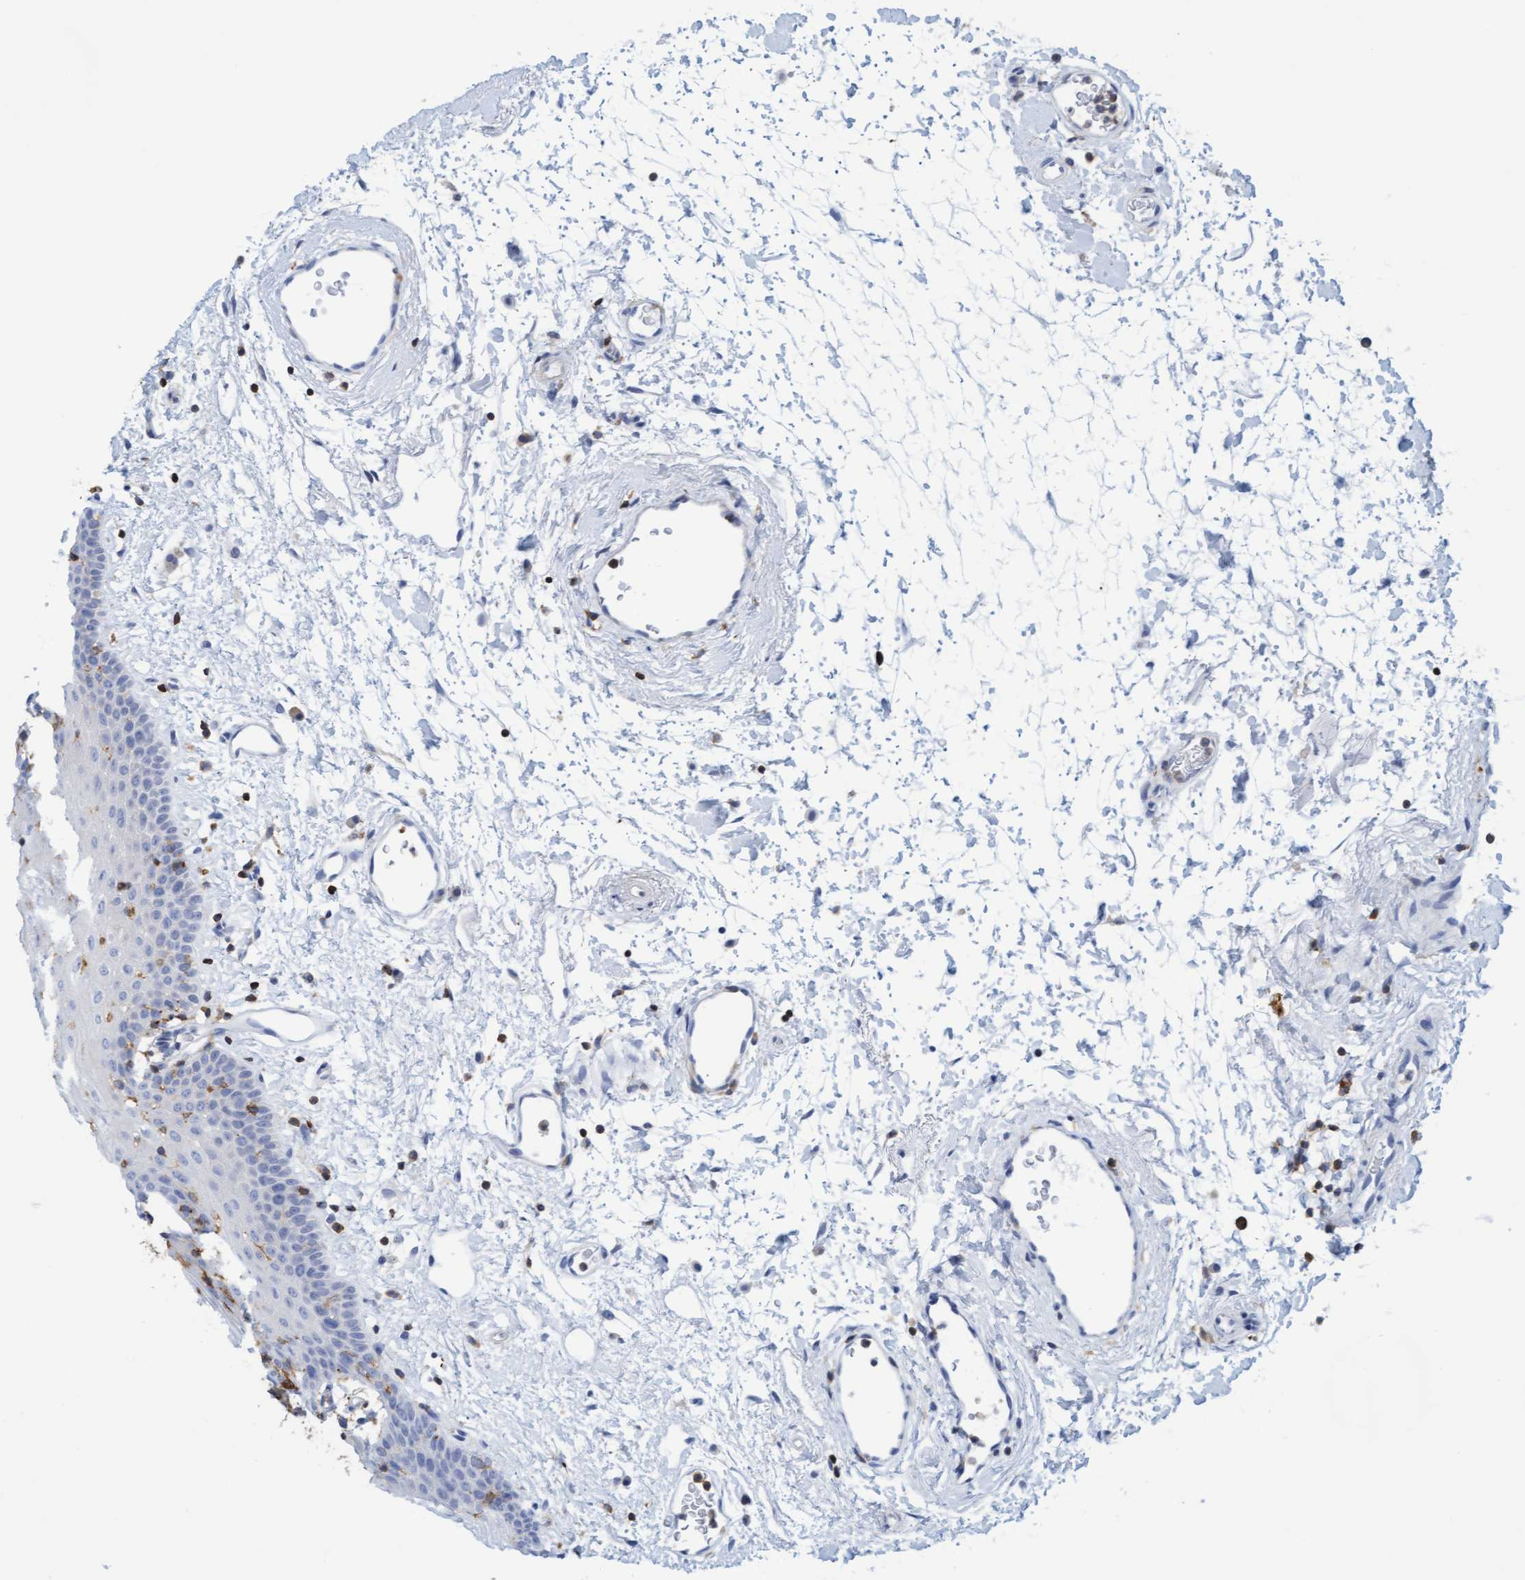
{"staining": {"intensity": "negative", "quantity": "none", "location": "none"}, "tissue": "oral mucosa", "cell_type": "Squamous epithelial cells", "image_type": "normal", "snomed": [{"axis": "morphology", "description": "Normal tissue, NOS"}, {"axis": "topography", "description": "Oral tissue"}], "caption": "DAB (3,3'-diaminobenzidine) immunohistochemical staining of unremarkable oral mucosa reveals no significant expression in squamous epithelial cells.", "gene": "FNBP1", "patient": {"sex": "male", "age": 66}}